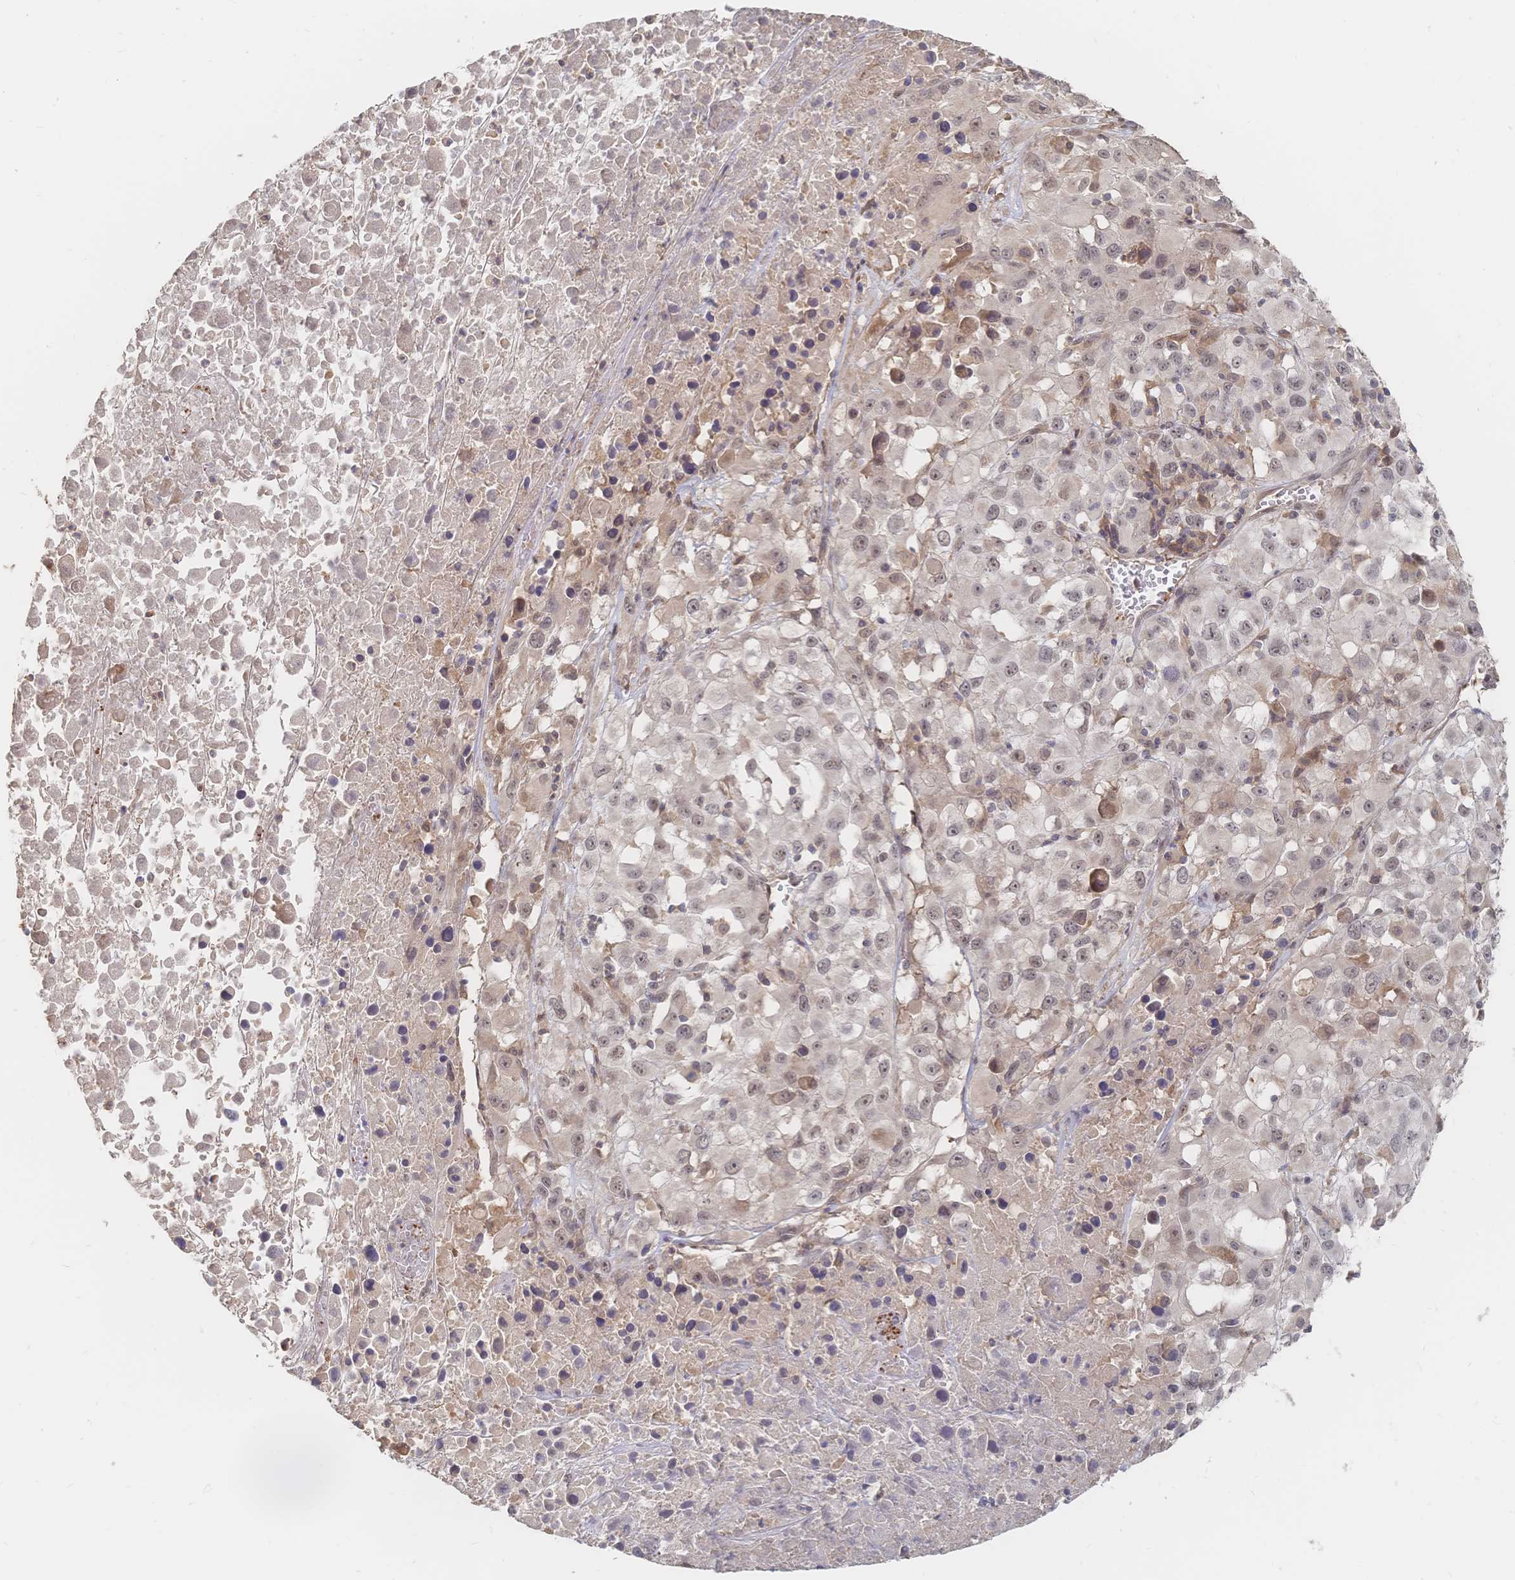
{"staining": {"intensity": "weak", "quantity": "25%-75%", "location": "nuclear"}, "tissue": "melanoma", "cell_type": "Tumor cells", "image_type": "cancer", "snomed": [{"axis": "morphology", "description": "Malignant melanoma, Metastatic site"}, {"axis": "topography", "description": "Soft tissue"}], "caption": "Brown immunohistochemical staining in human malignant melanoma (metastatic site) reveals weak nuclear expression in about 25%-75% of tumor cells. Ihc stains the protein in brown and the nuclei are stained blue.", "gene": "LRP5", "patient": {"sex": "male", "age": 50}}